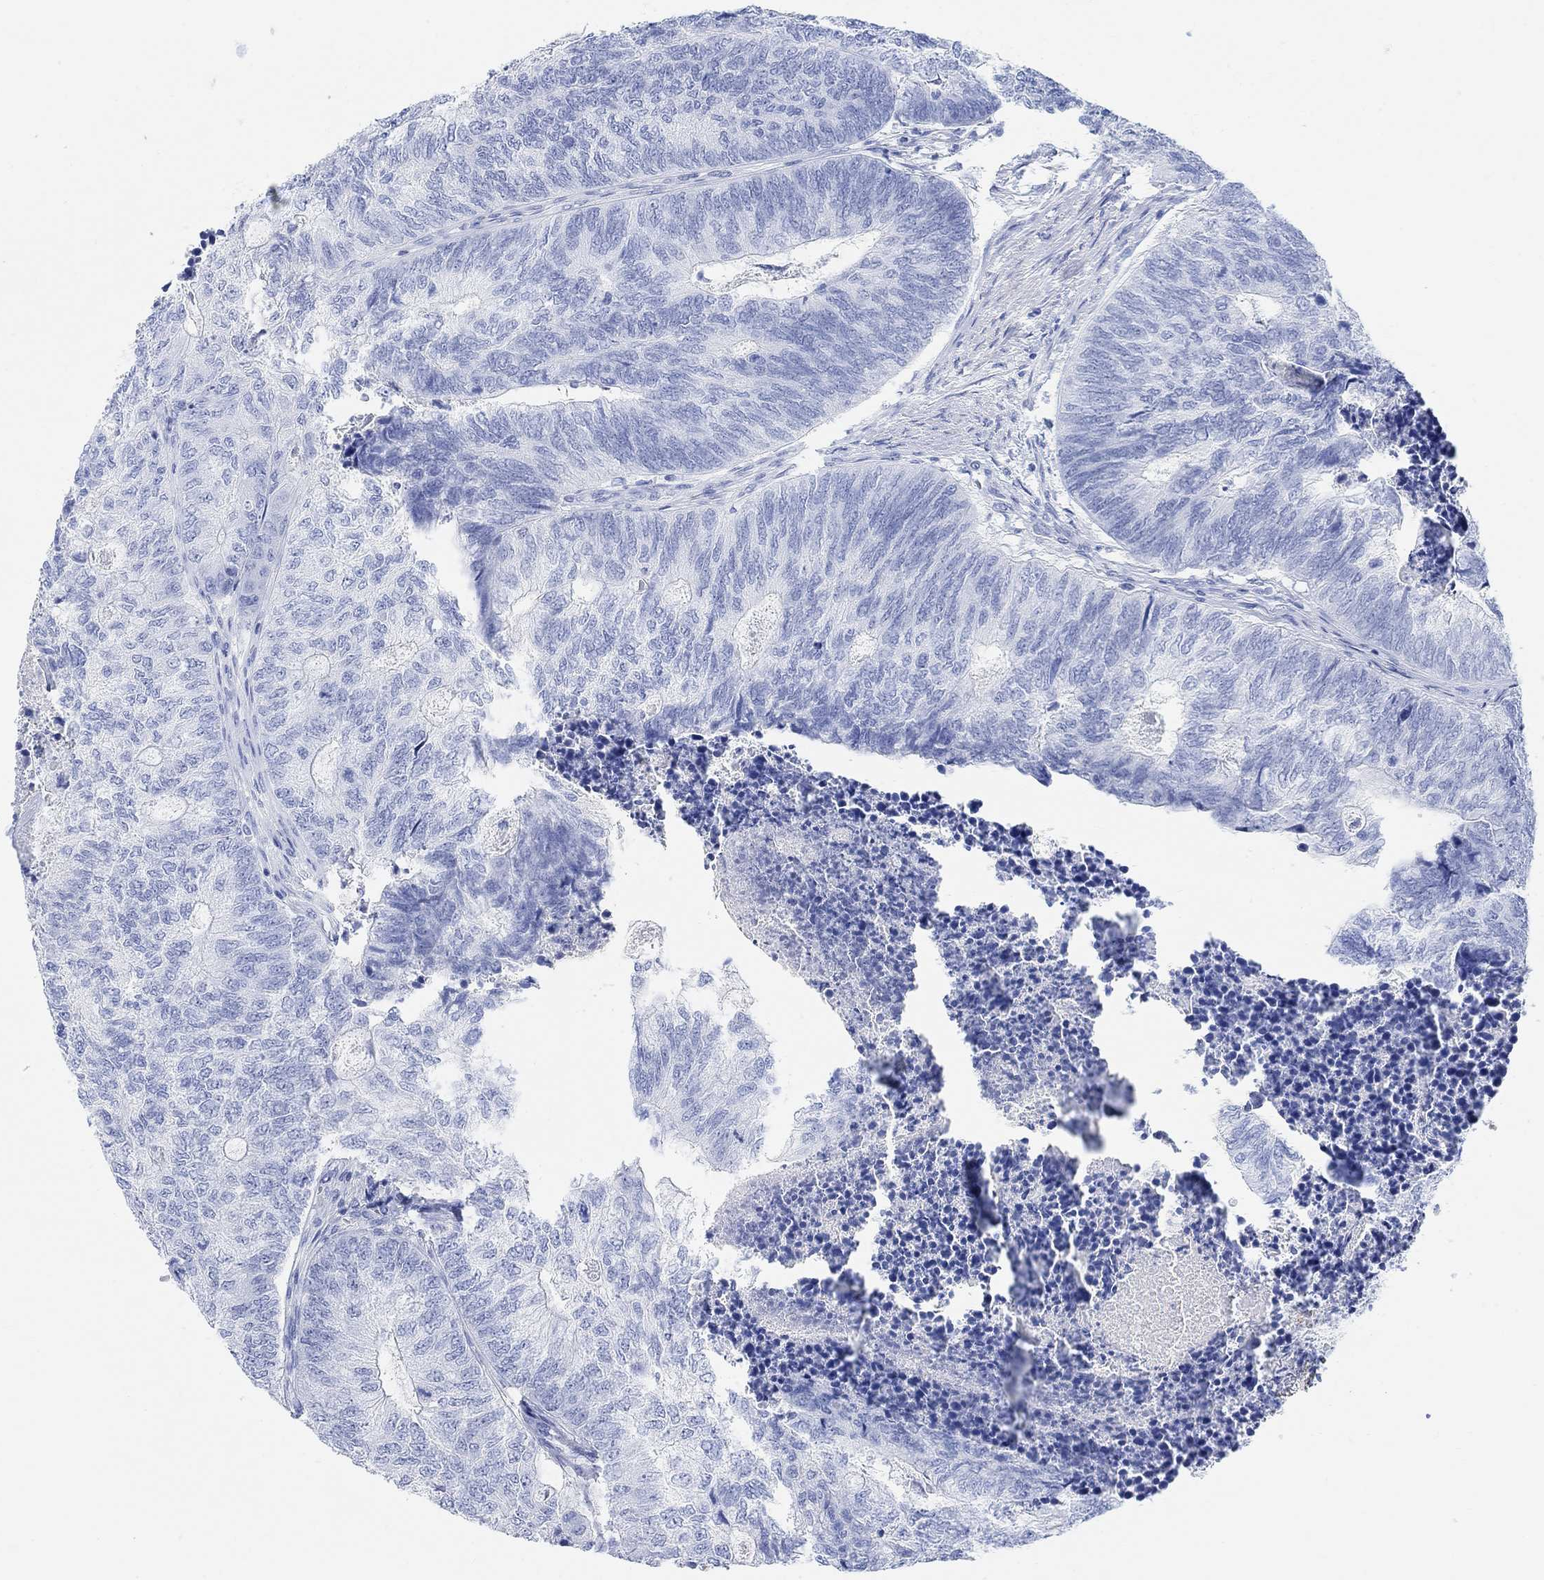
{"staining": {"intensity": "negative", "quantity": "none", "location": "none"}, "tissue": "colorectal cancer", "cell_type": "Tumor cells", "image_type": "cancer", "snomed": [{"axis": "morphology", "description": "Adenocarcinoma, NOS"}, {"axis": "topography", "description": "Colon"}], "caption": "Immunohistochemistry micrograph of neoplastic tissue: colorectal adenocarcinoma stained with DAB displays no significant protein staining in tumor cells. Brightfield microscopy of immunohistochemistry stained with DAB (brown) and hematoxylin (blue), captured at high magnification.", "gene": "ANKRD33", "patient": {"sex": "female", "age": 67}}